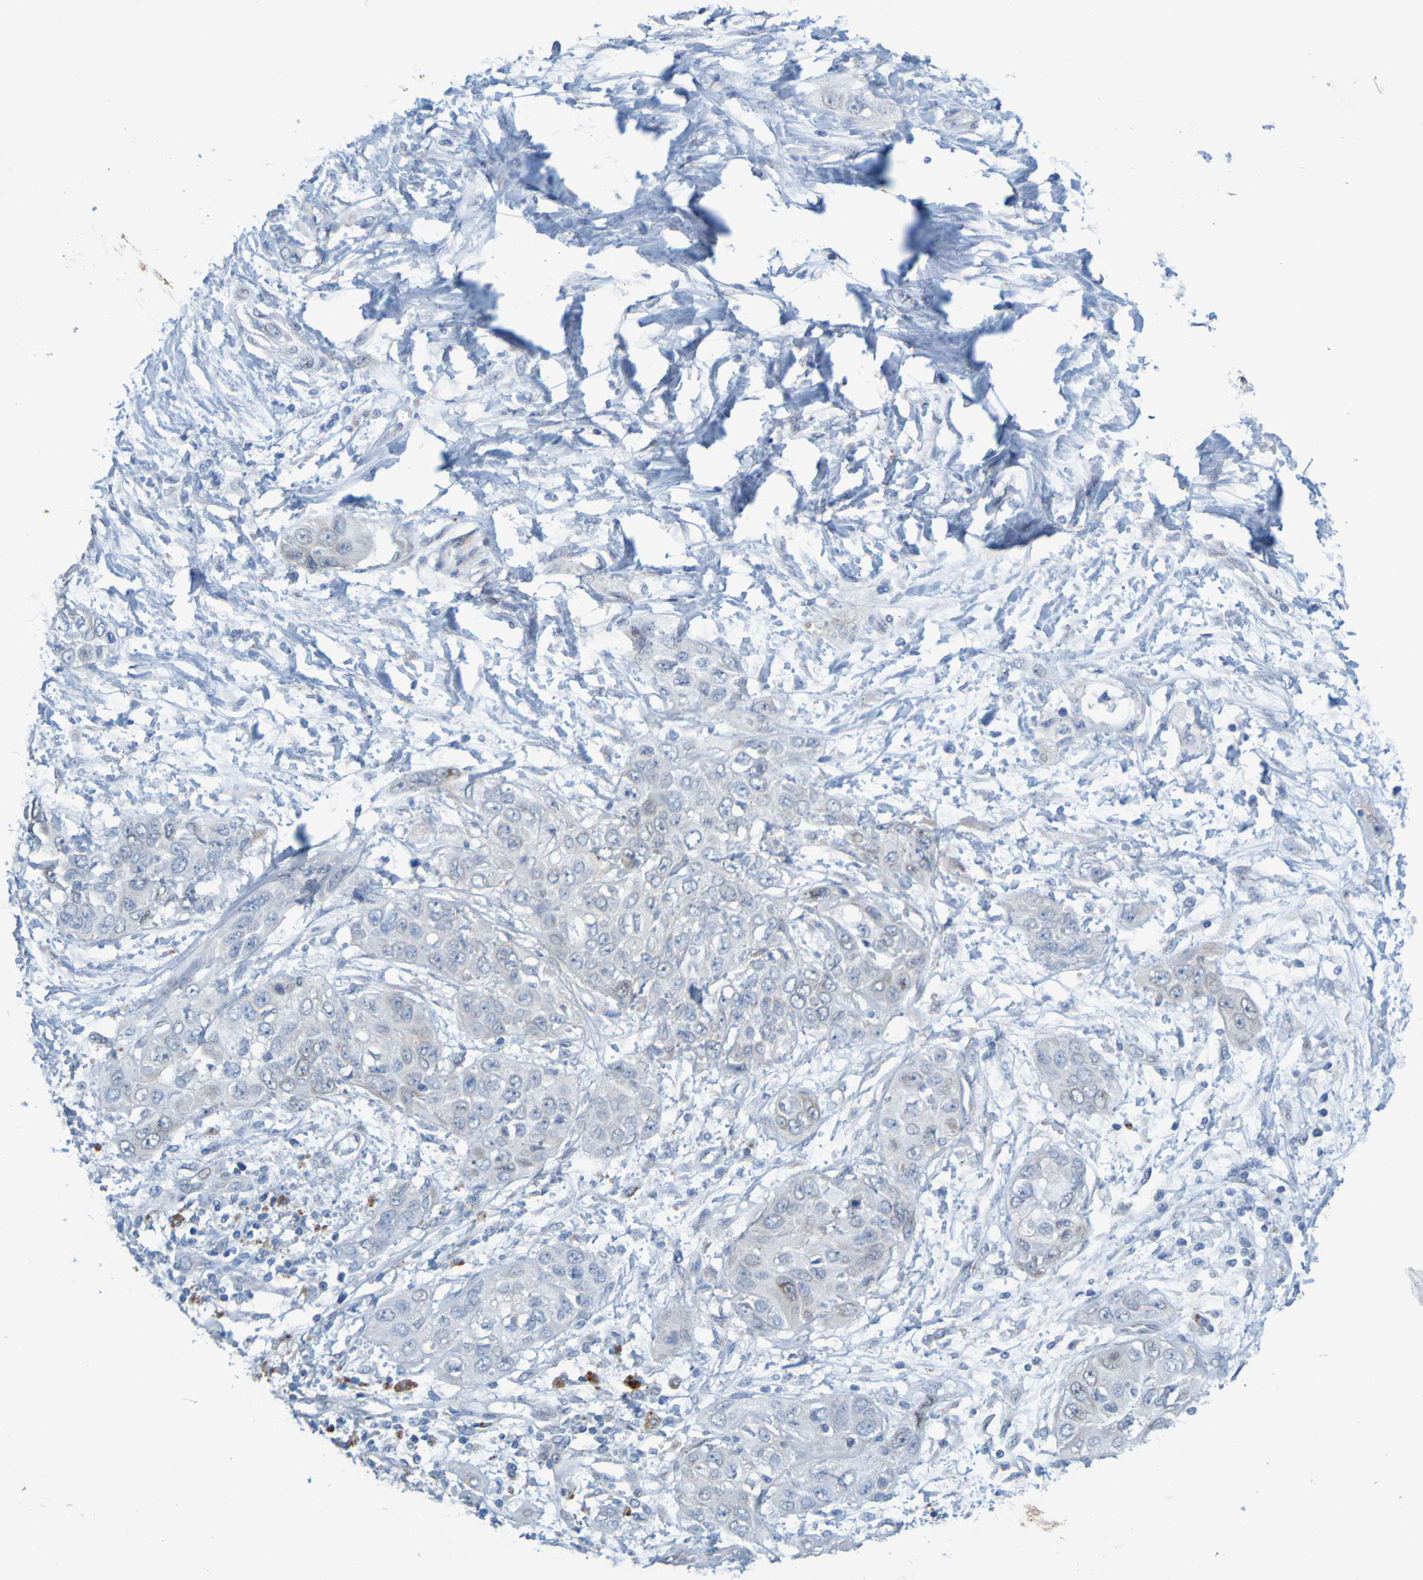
{"staining": {"intensity": "negative", "quantity": "none", "location": "none"}, "tissue": "pancreatic cancer", "cell_type": "Tumor cells", "image_type": "cancer", "snomed": [{"axis": "morphology", "description": "Adenocarcinoma, NOS"}, {"axis": "topography", "description": "Pancreas"}], "caption": "This is a micrograph of immunohistochemistry staining of pancreatic cancer (adenocarcinoma), which shows no expression in tumor cells. (Brightfield microscopy of DAB immunohistochemistry (IHC) at high magnification).", "gene": "MAG", "patient": {"sex": "female", "age": 70}}